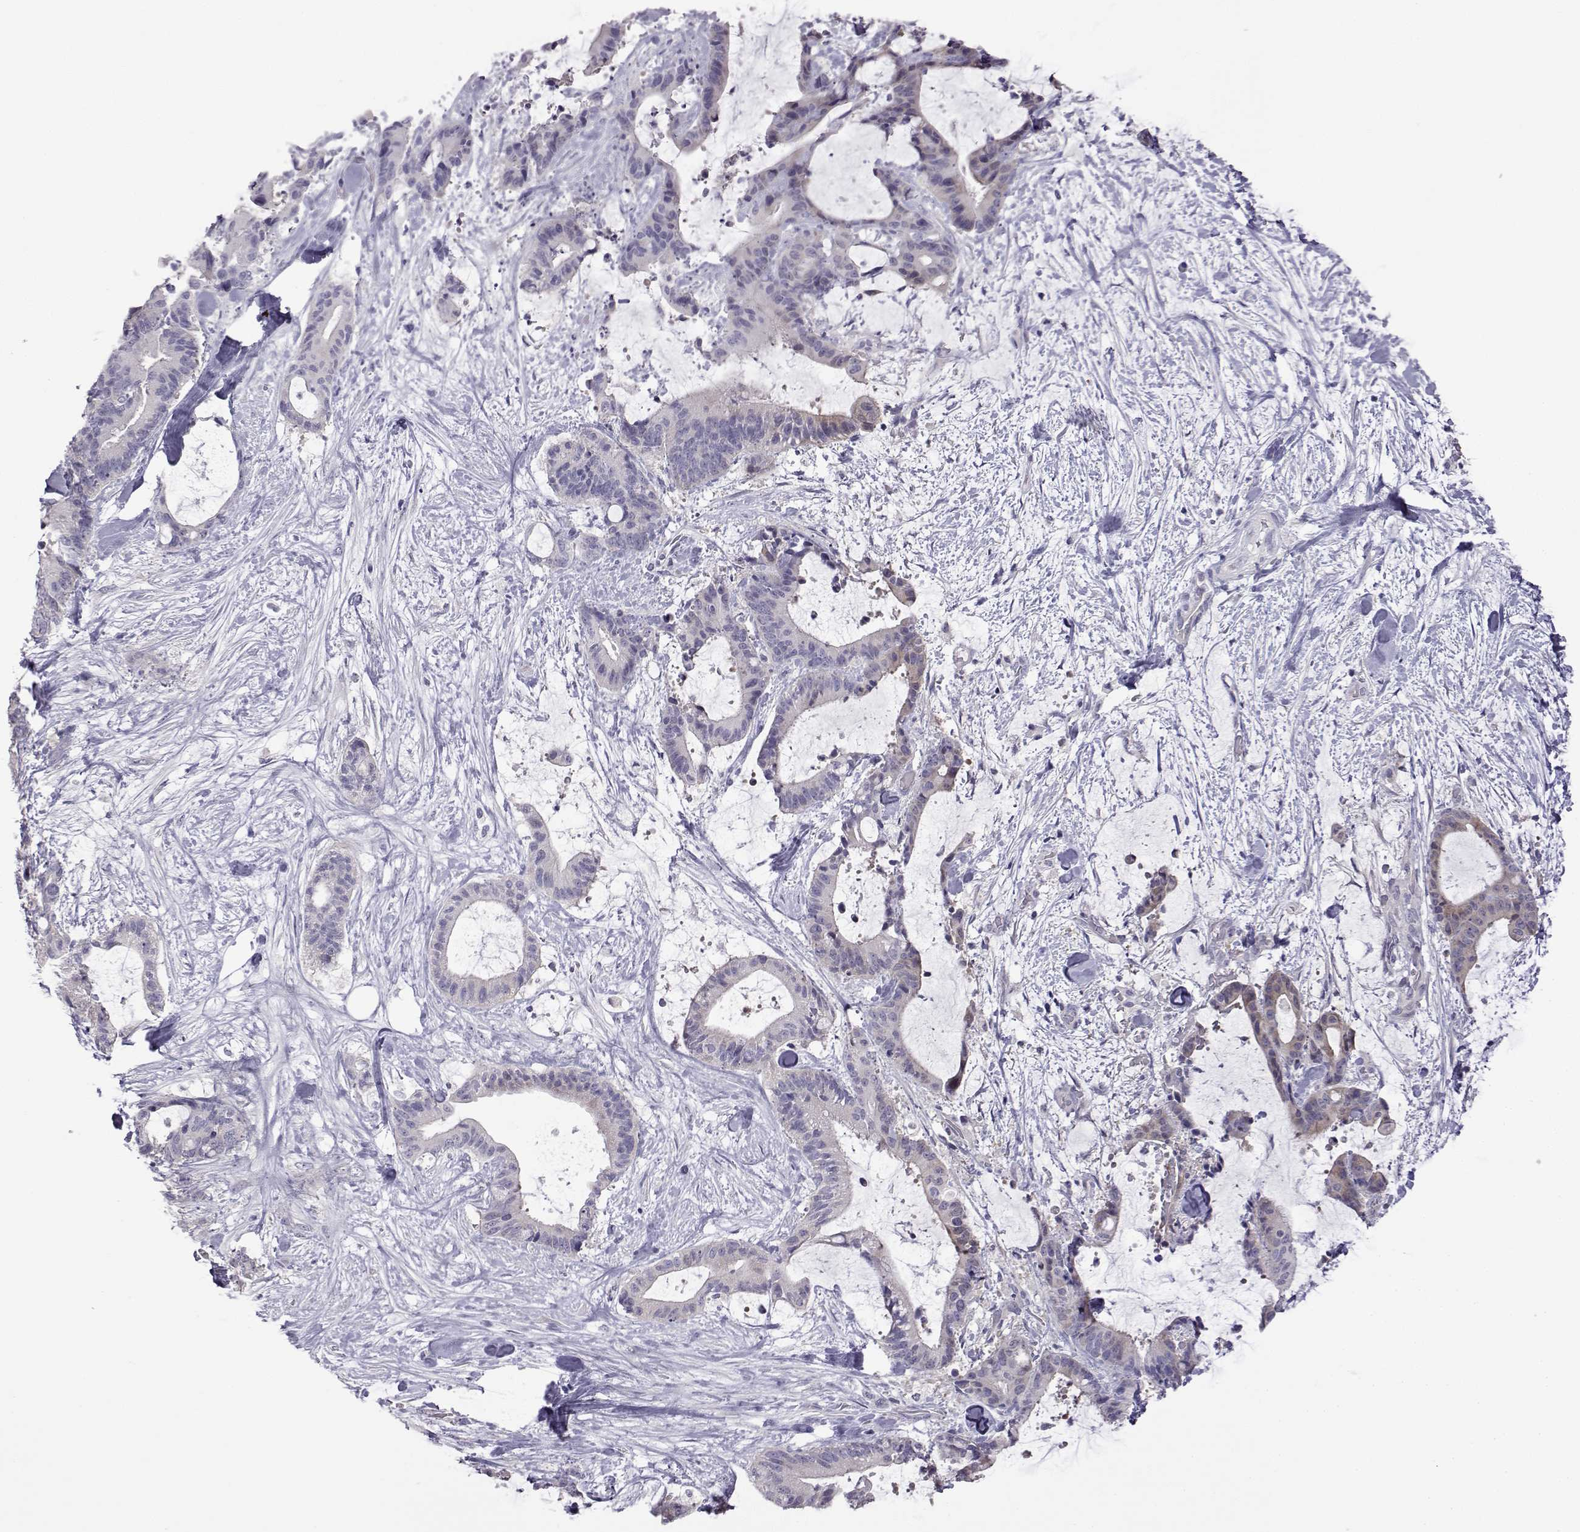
{"staining": {"intensity": "negative", "quantity": "none", "location": "none"}, "tissue": "liver cancer", "cell_type": "Tumor cells", "image_type": "cancer", "snomed": [{"axis": "morphology", "description": "Cholangiocarcinoma"}, {"axis": "topography", "description": "Liver"}], "caption": "Human liver cancer stained for a protein using immunohistochemistry (IHC) reveals no staining in tumor cells.", "gene": "VGF", "patient": {"sex": "female", "age": 73}}